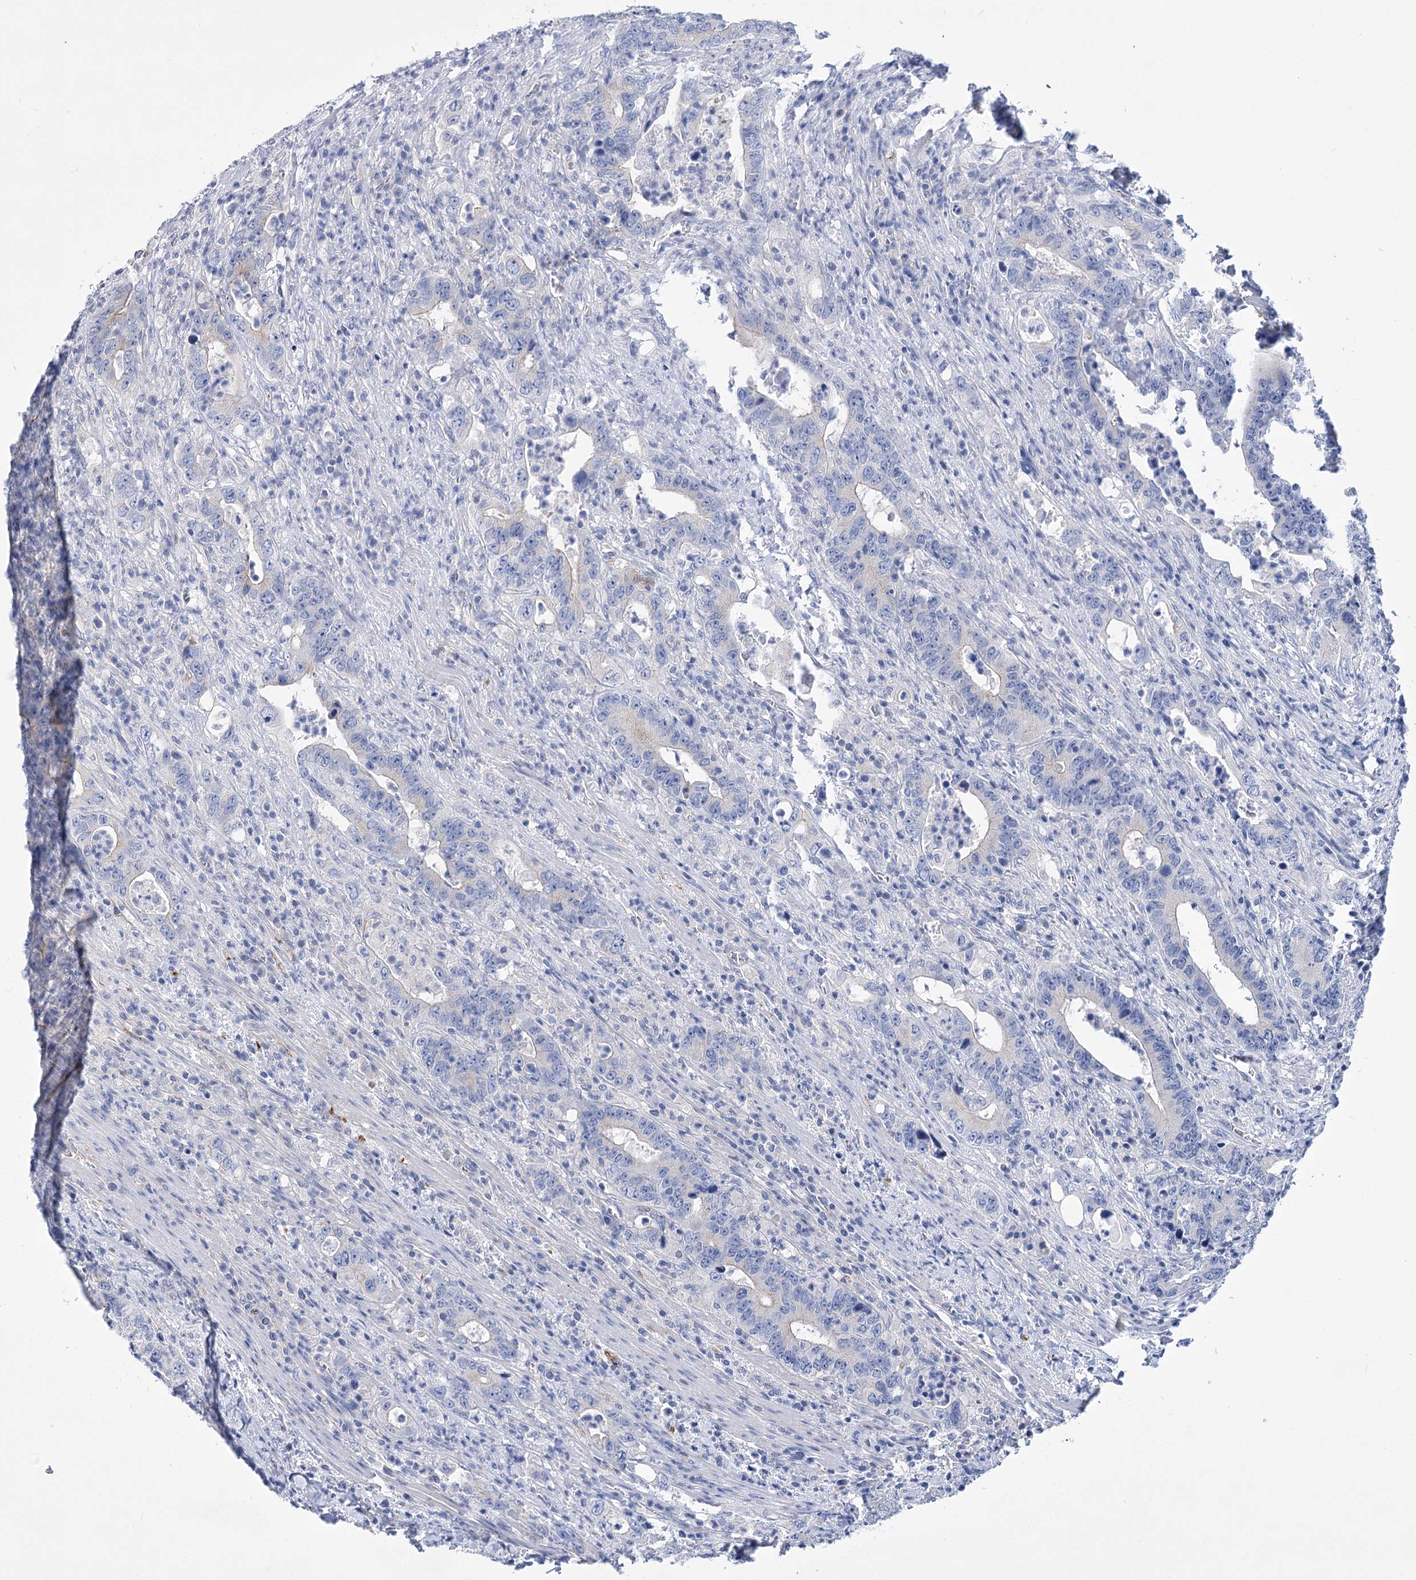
{"staining": {"intensity": "negative", "quantity": "none", "location": "none"}, "tissue": "colorectal cancer", "cell_type": "Tumor cells", "image_type": "cancer", "snomed": [{"axis": "morphology", "description": "Adenocarcinoma, NOS"}, {"axis": "topography", "description": "Colon"}], "caption": "An immunohistochemistry micrograph of colorectal adenocarcinoma is shown. There is no staining in tumor cells of colorectal adenocarcinoma. (DAB immunohistochemistry (IHC) with hematoxylin counter stain).", "gene": "LRRC34", "patient": {"sex": "female", "age": 75}}